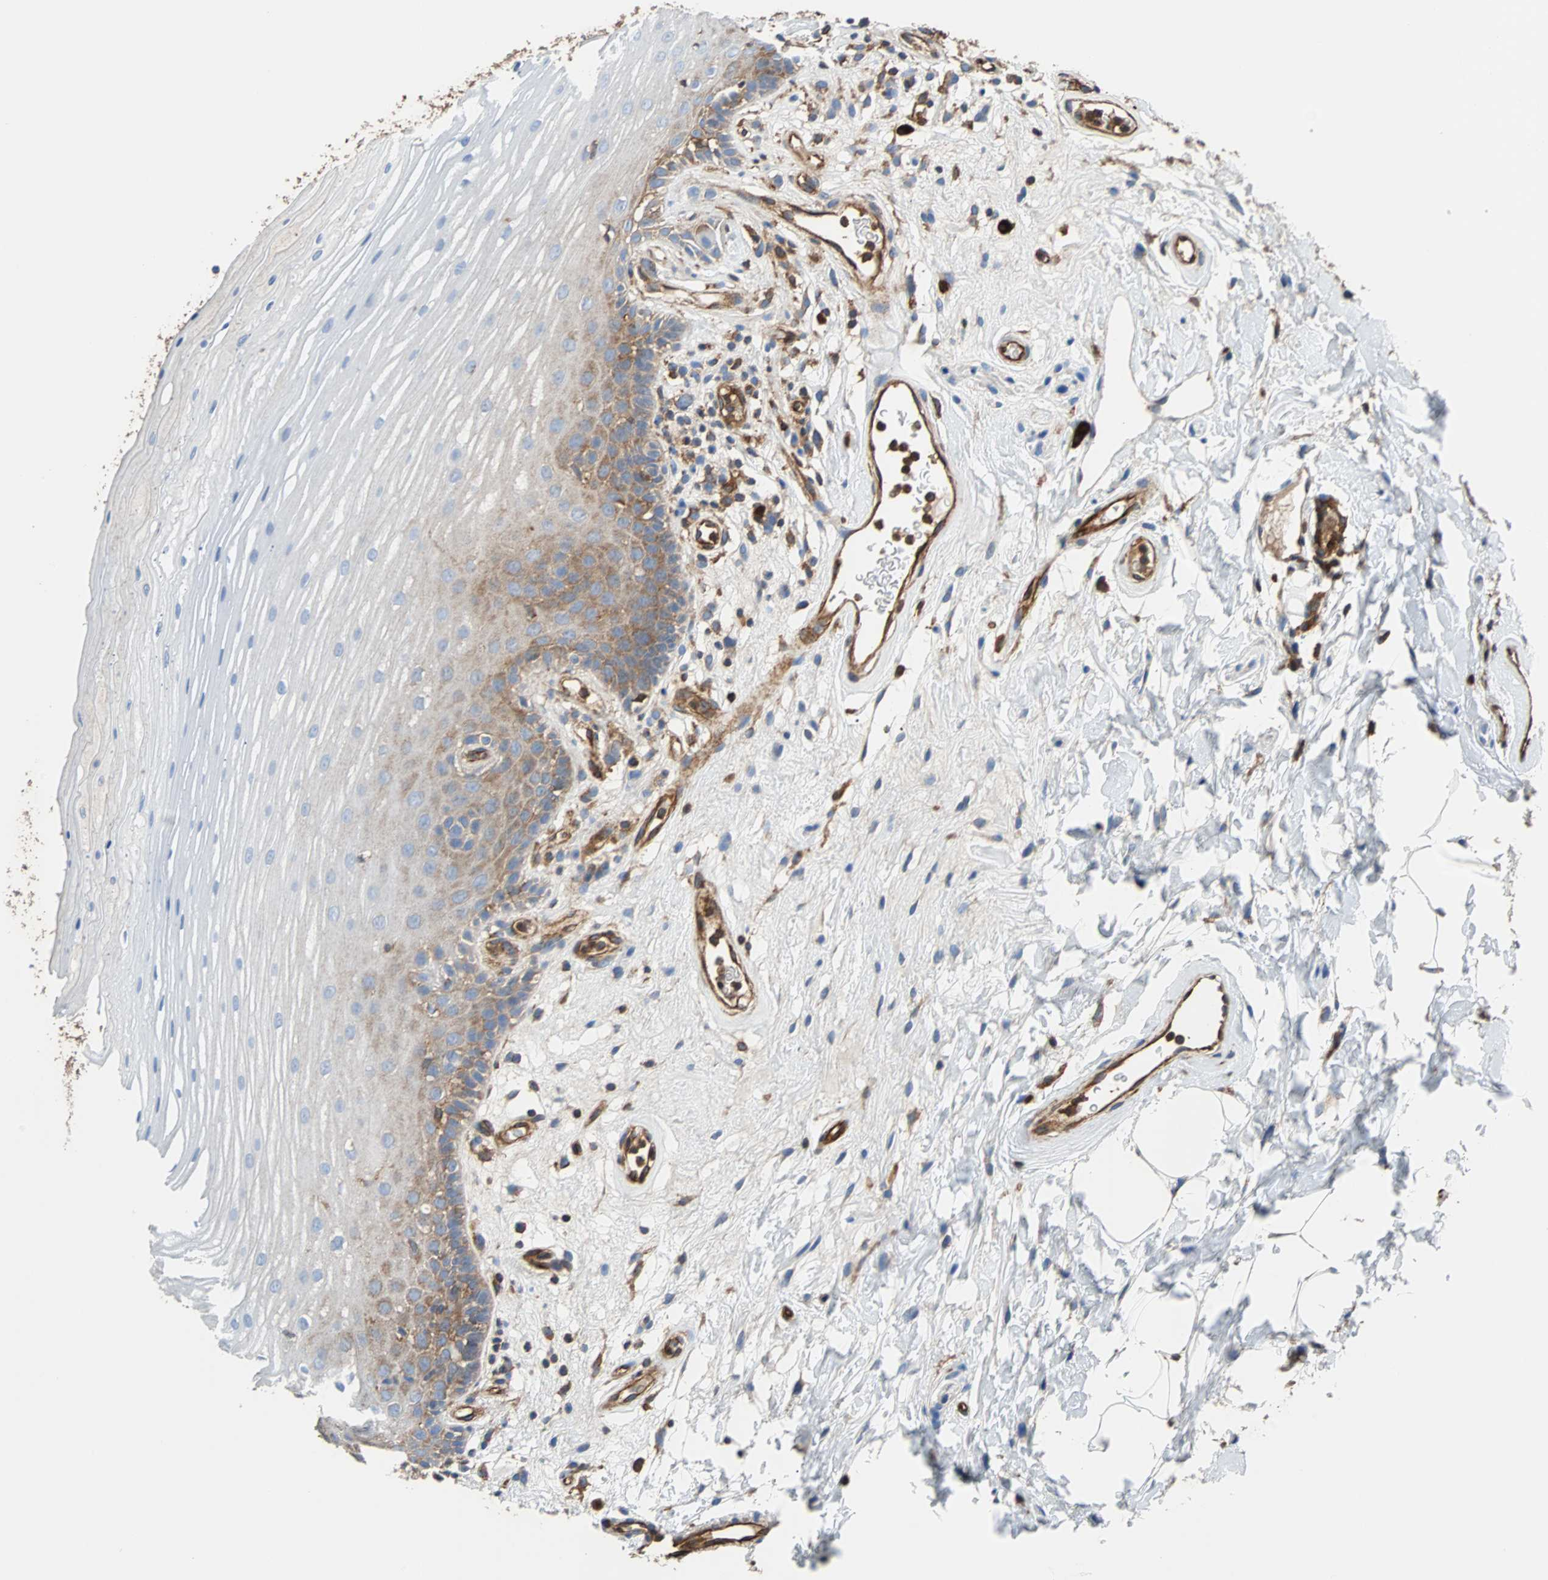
{"staining": {"intensity": "weak", "quantity": ">75%", "location": "cytoplasmic/membranous"}, "tissue": "oral mucosa", "cell_type": "Squamous epithelial cells", "image_type": "normal", "snomed": [{"axis": "morphology", "description": "Normal tissue, NOS"}, {"axis": "morphology", "description": "Squamous cell carcinoma, NOS"}, {"axis": "topography", "description": "Skeletal muscle"}, {"axis": "topography", "description": "Oral tissue"}], "caption": "IHC image of normal oral mucosa stained for a protein (brown), which shows low levels of weak cytoplasmic/membranous staining in about >75% of squamous epithelial cells.", "gene": "PLCG2", "patient": {"sex": "male", "age": 71}}